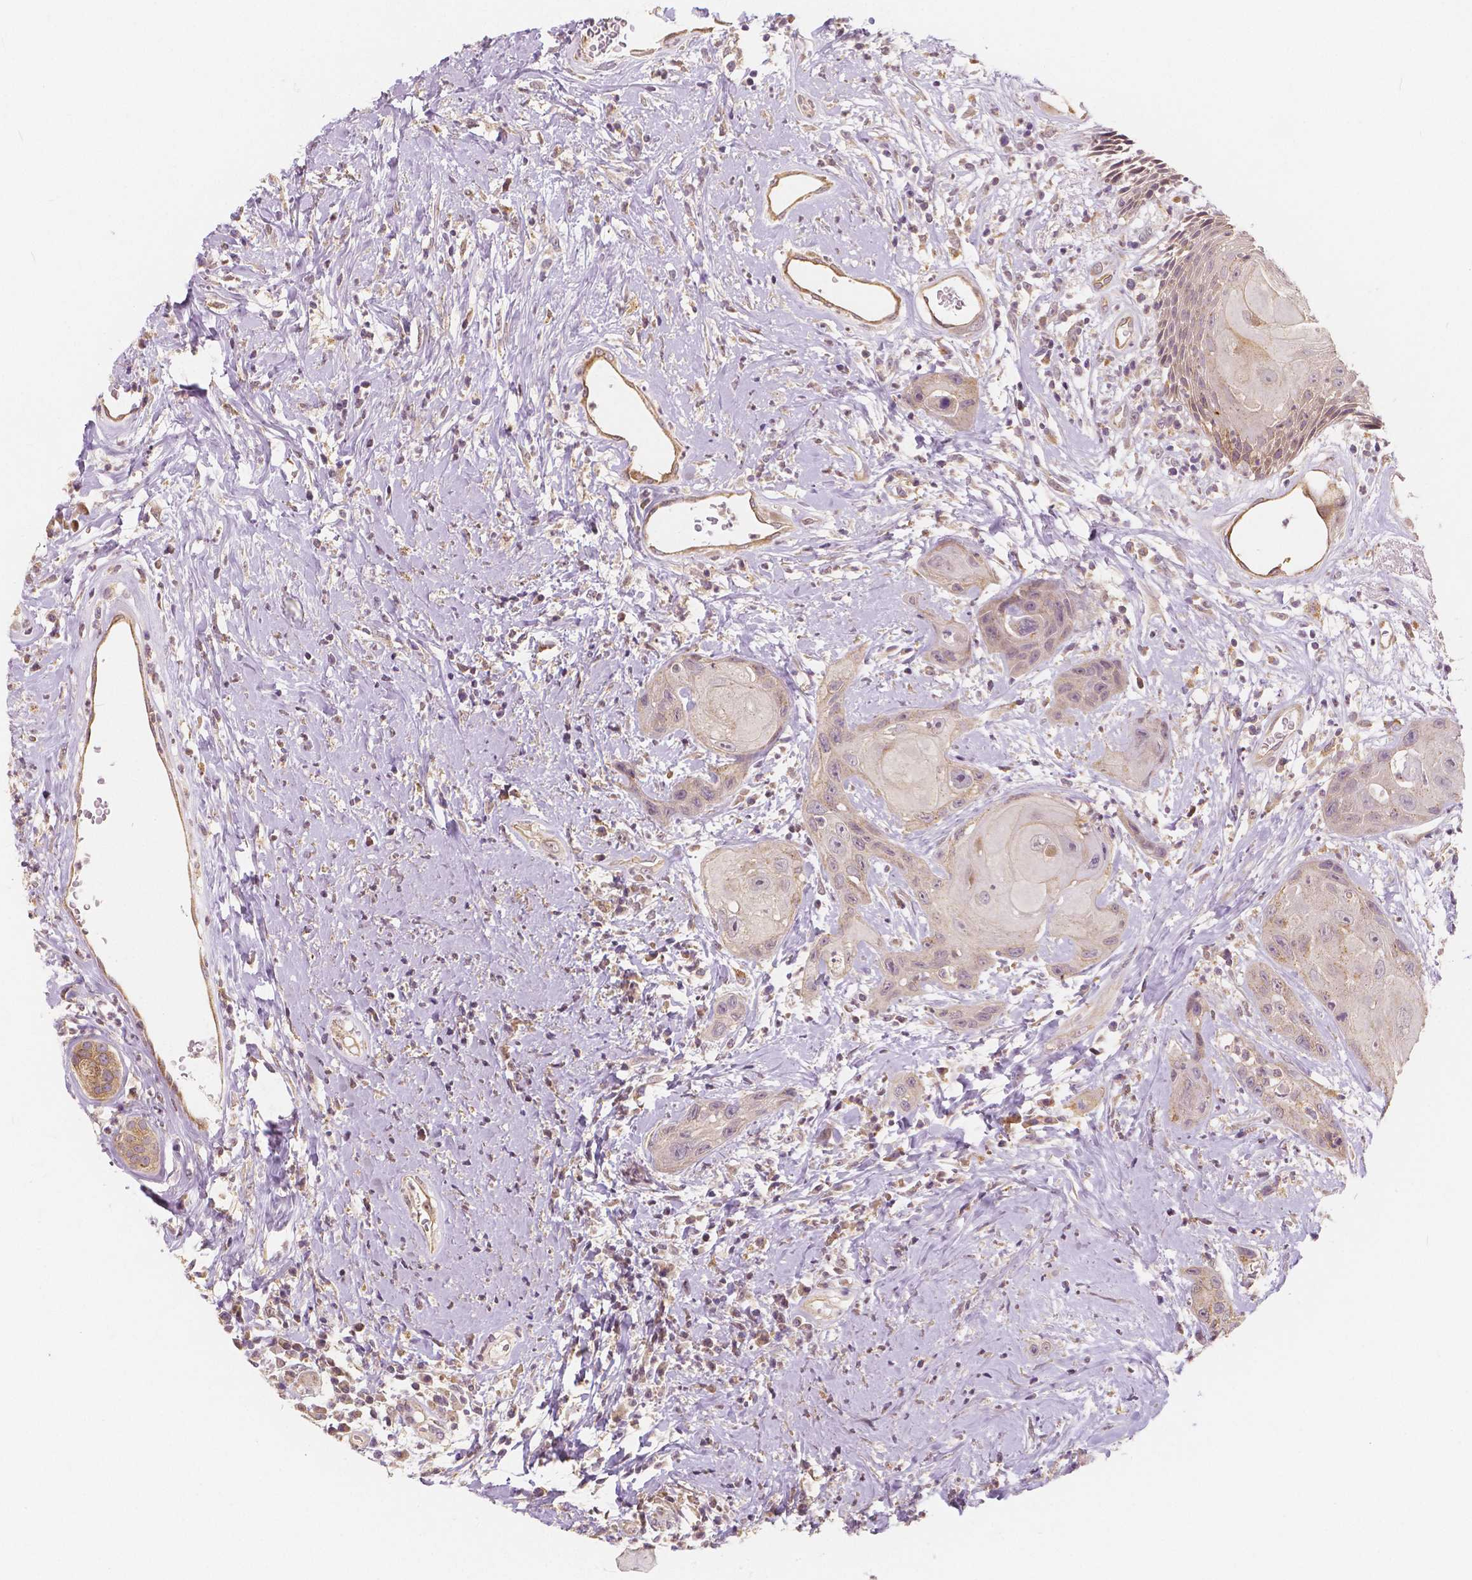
{"staining": {"intensity": "negative", "quantity": "none", "location": "none"}, "tissue": "head and neck cancer", "cell_type": "Tumor cells", "image_type": "cancer", "snomed": [{"axis": "morphology", "description": "Squamous cell carcinoma, NOS"}, {"axis": "topography", "description": "Head-Neck"}], "caption": "DAB immunohistochemical staining of human head and neck squamous cell carcinoma displays no significant positivity in tumor cells.", "gene": "SNX12", "patient": {"sex": "male", "age": 57}}